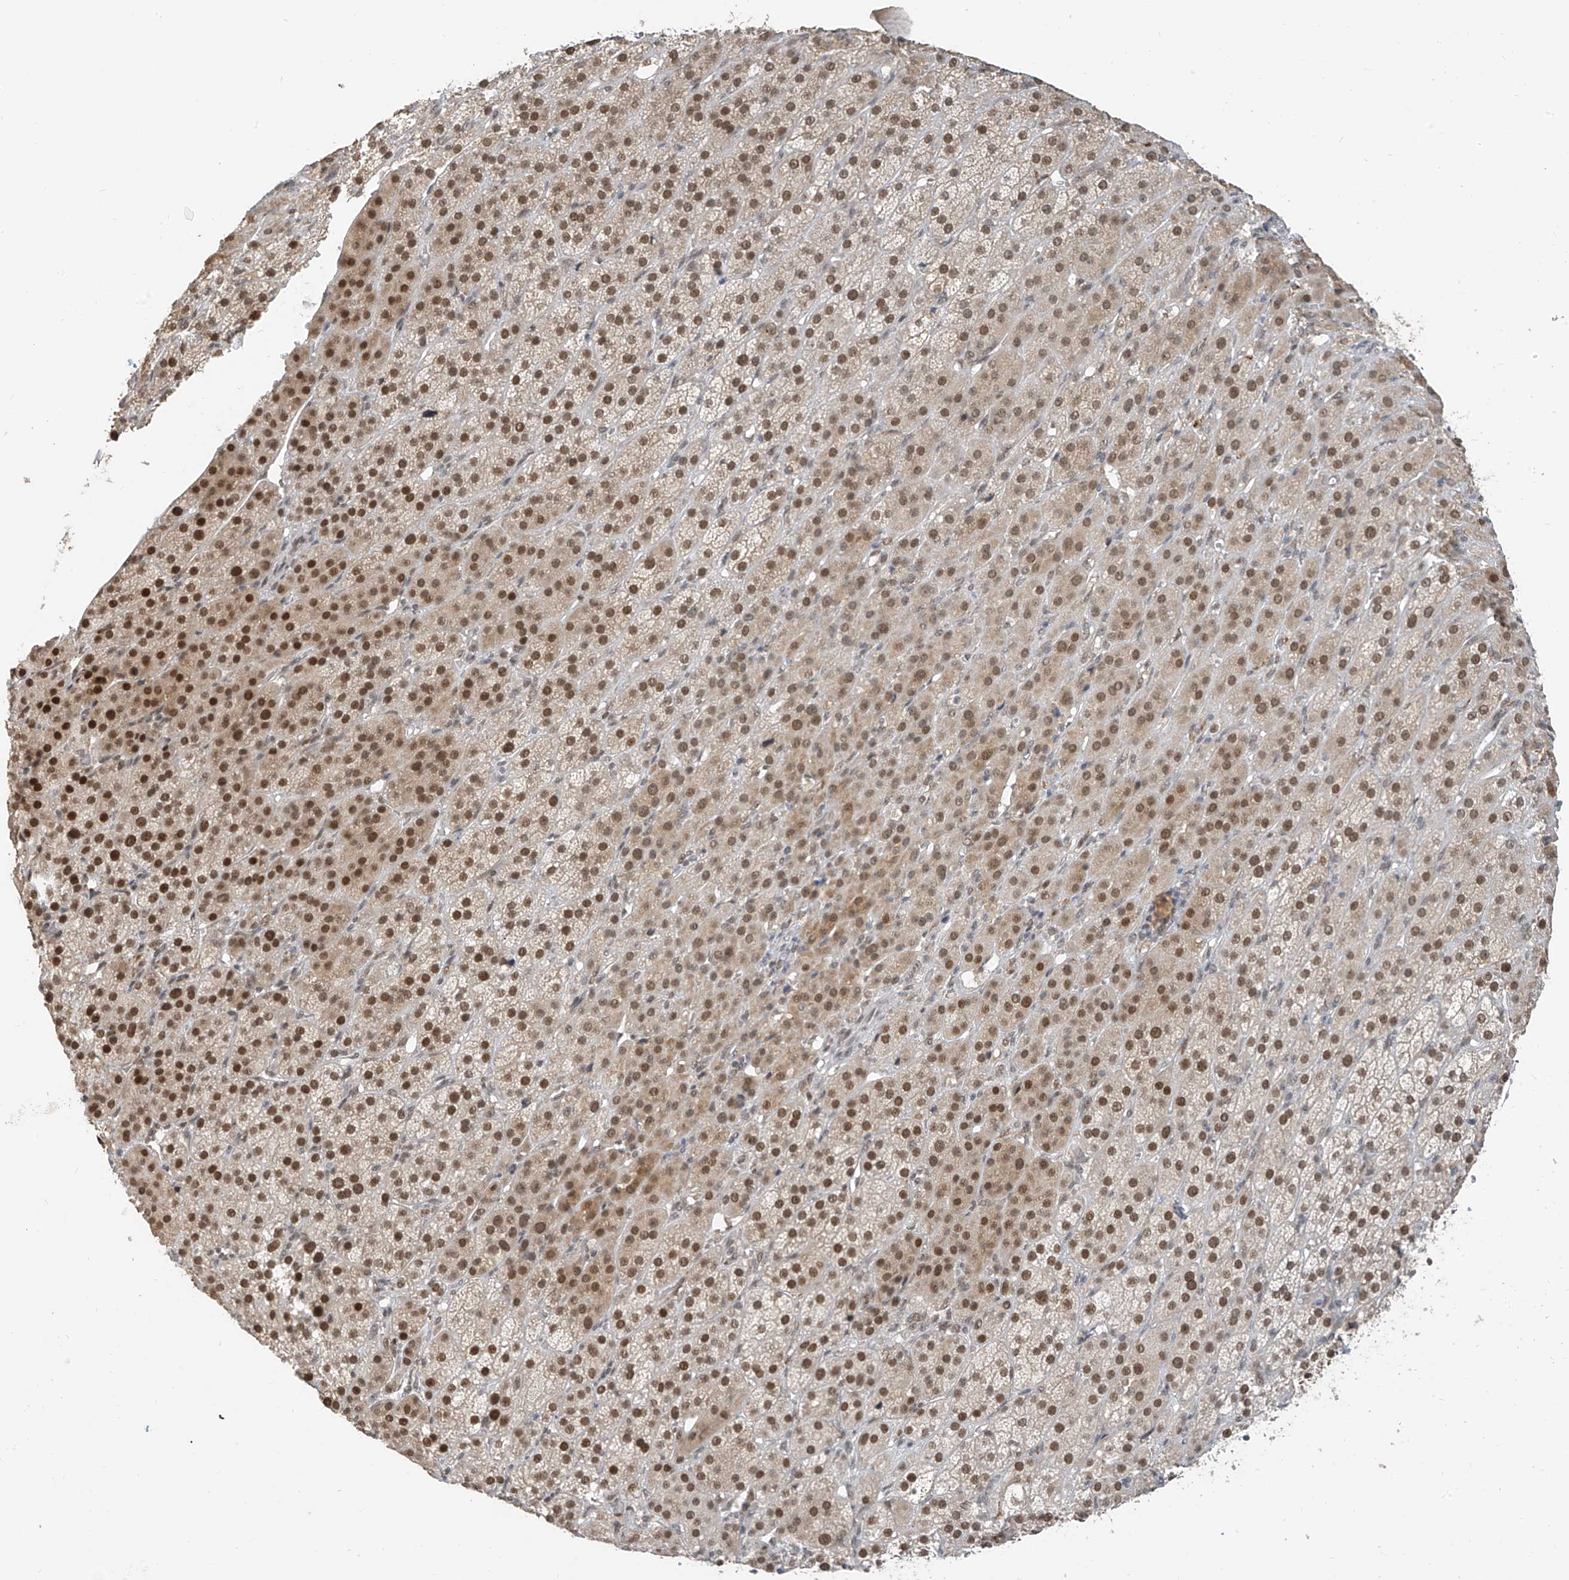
{"staining": {"intensity": "moderate", "quantity": ">75%", "location": "nuclear"}, "tissue": "adrenal gland", "cell_type": "Glandular cells", "image_type": "normal", "snomed": [{"axis": "morphology", "description": "Normal tissue, NOS"}, {"axis": "topography", "description": "Adrenal gland"}], "caption": "Immunohistochemistry staining of unremarkable adrenal gland, which reveals medium levels of moderate nuclear expression in about >75% of glandular cells indicating moderate nuclear protein positivity. The staining was performed using DAB (brown) for protein detection and nuclei were counterstained in hematoxylin (blue).", "gene": "ZMYM2", "patient": {"sex": "female", "age": 57}}